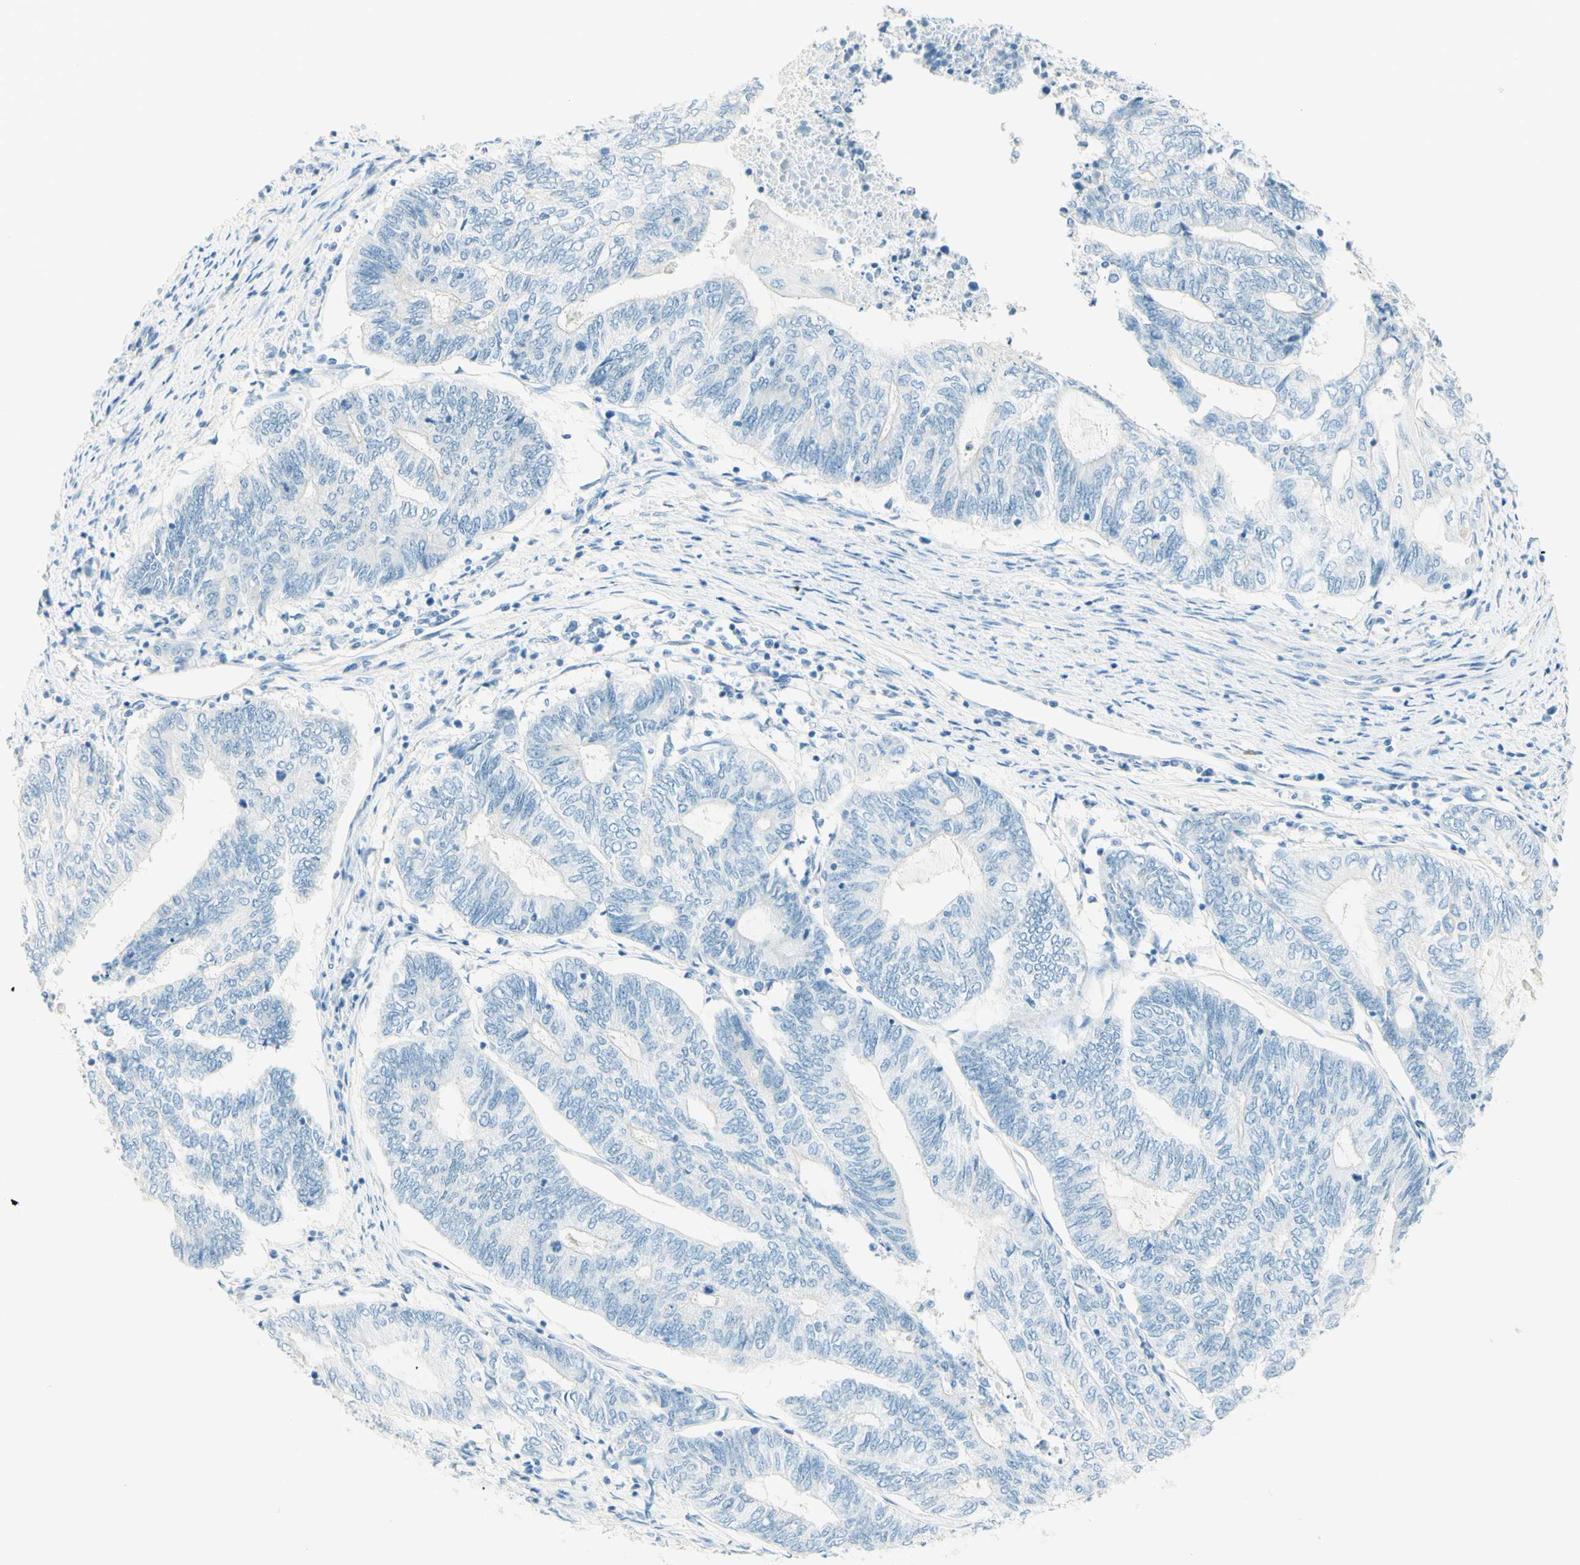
{"staining": {"intensity": "negative", "quantity": "none", "location": "none"}, "tissue": "endometrial cancer", "cell_type": "Tumor cells", "image_type": "cancer", "snomed": [{"axis": "morphology", "description": "Adenocarcinoma, NOS"}, {"axis": "topography", "description": "Uterus"}, {"axis": "topography", "description": "Endometrium"}], "caption": "Tumor cells are negative for brown protein staining in adenocarcinoma (endometrial). (DAB immunohistochemistry with hematoxylin counter stain).", "gene": "TMEM132D", "patient": {"sex": "female", "age": 70}}